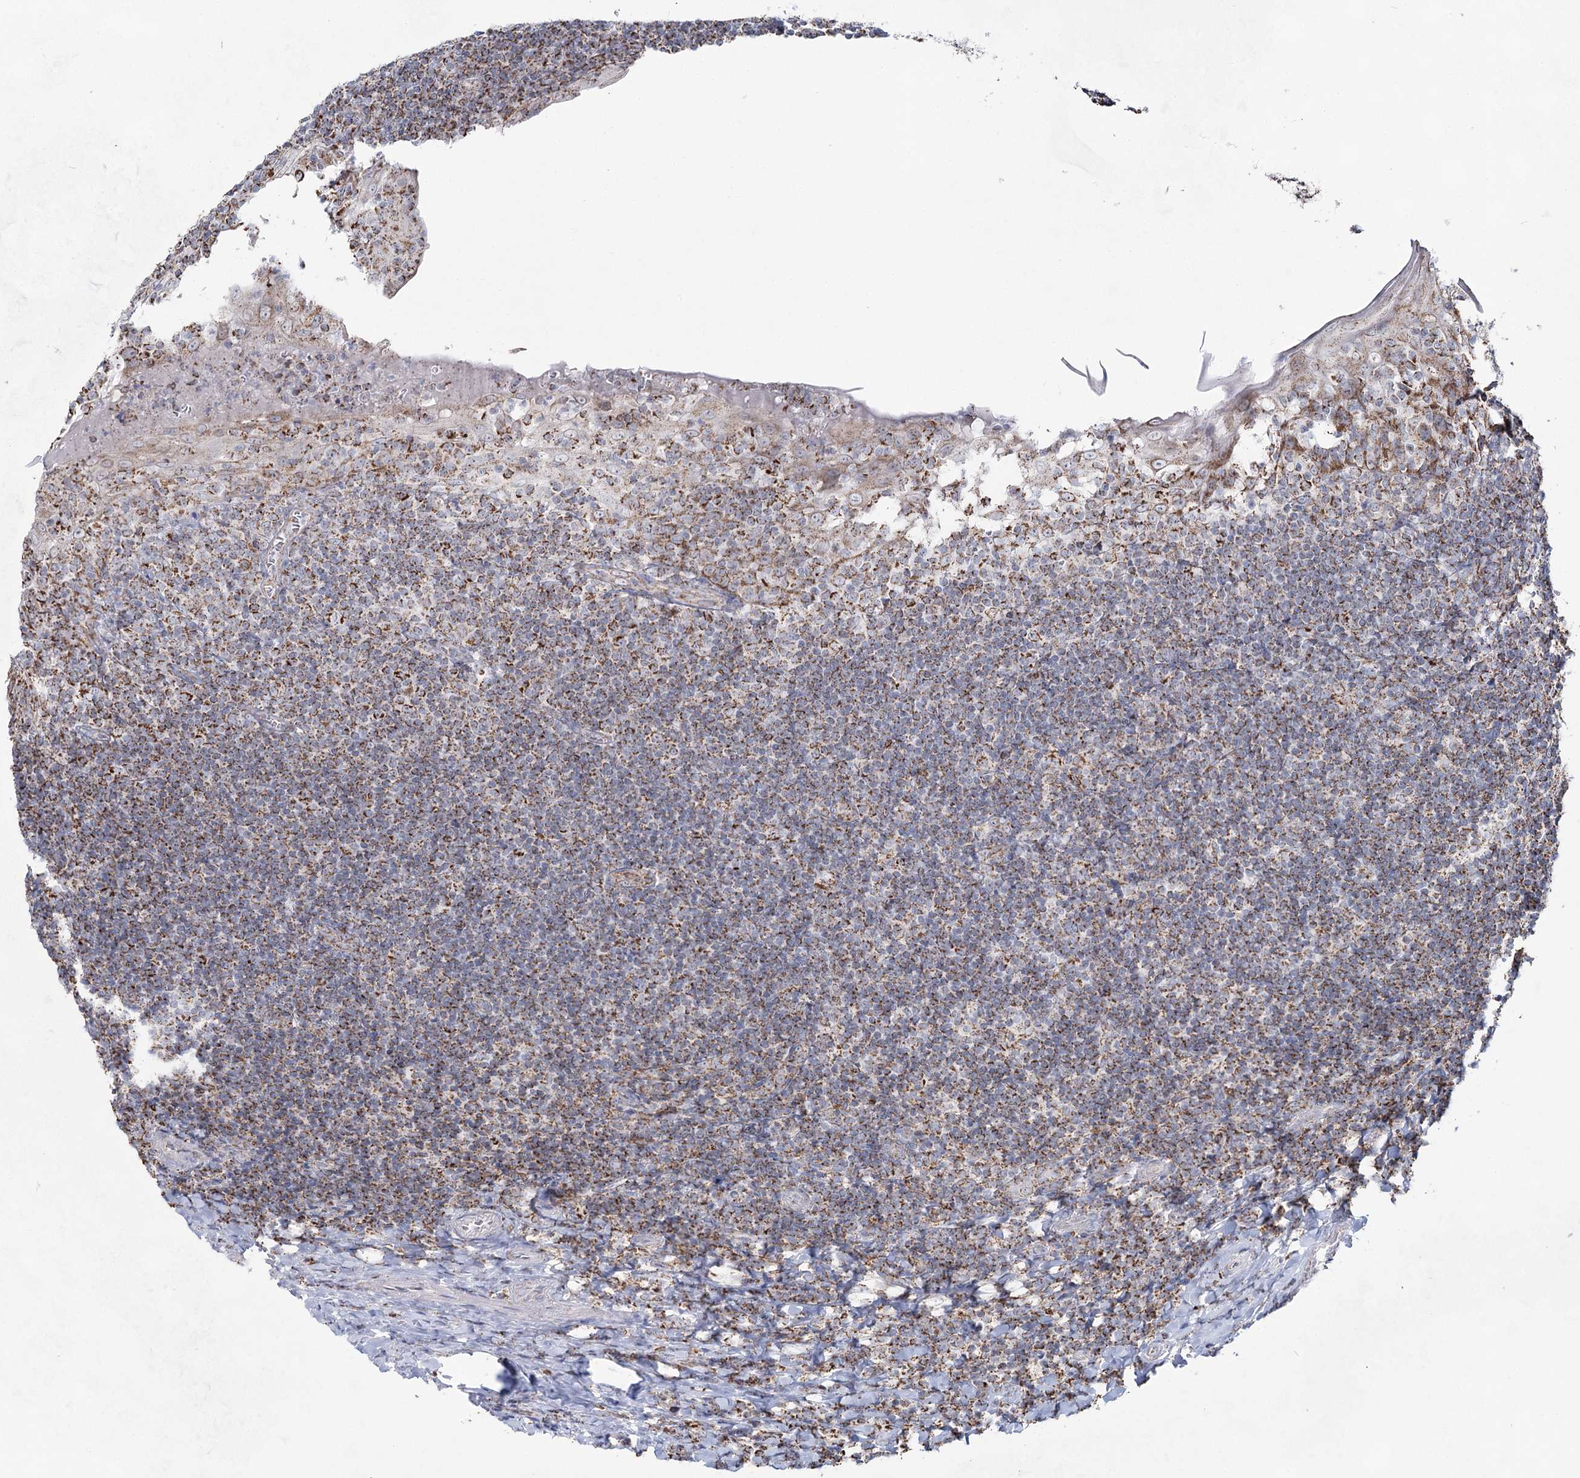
{"staining": {"intensity": "strong", "quantity": ">75%", "location": "cytoplasmic/membranous"}, "tissue": "tonsil", "cell_type": "Germinal center cells", "image_type": "normal", "snomed": [{"axis": "morphology", "description": "Normal tissue, NOS"}, {"axis": "topography", "description": "Tonsil"}], "caption": "The photomicrograph reveals staining of normal tonsil, revealing strong cytoplasmic/membranous protein expression (brown color) within germinal center cells.", "gene": "CWF19L1", "patient": {"sex": "male", "age": 37}}